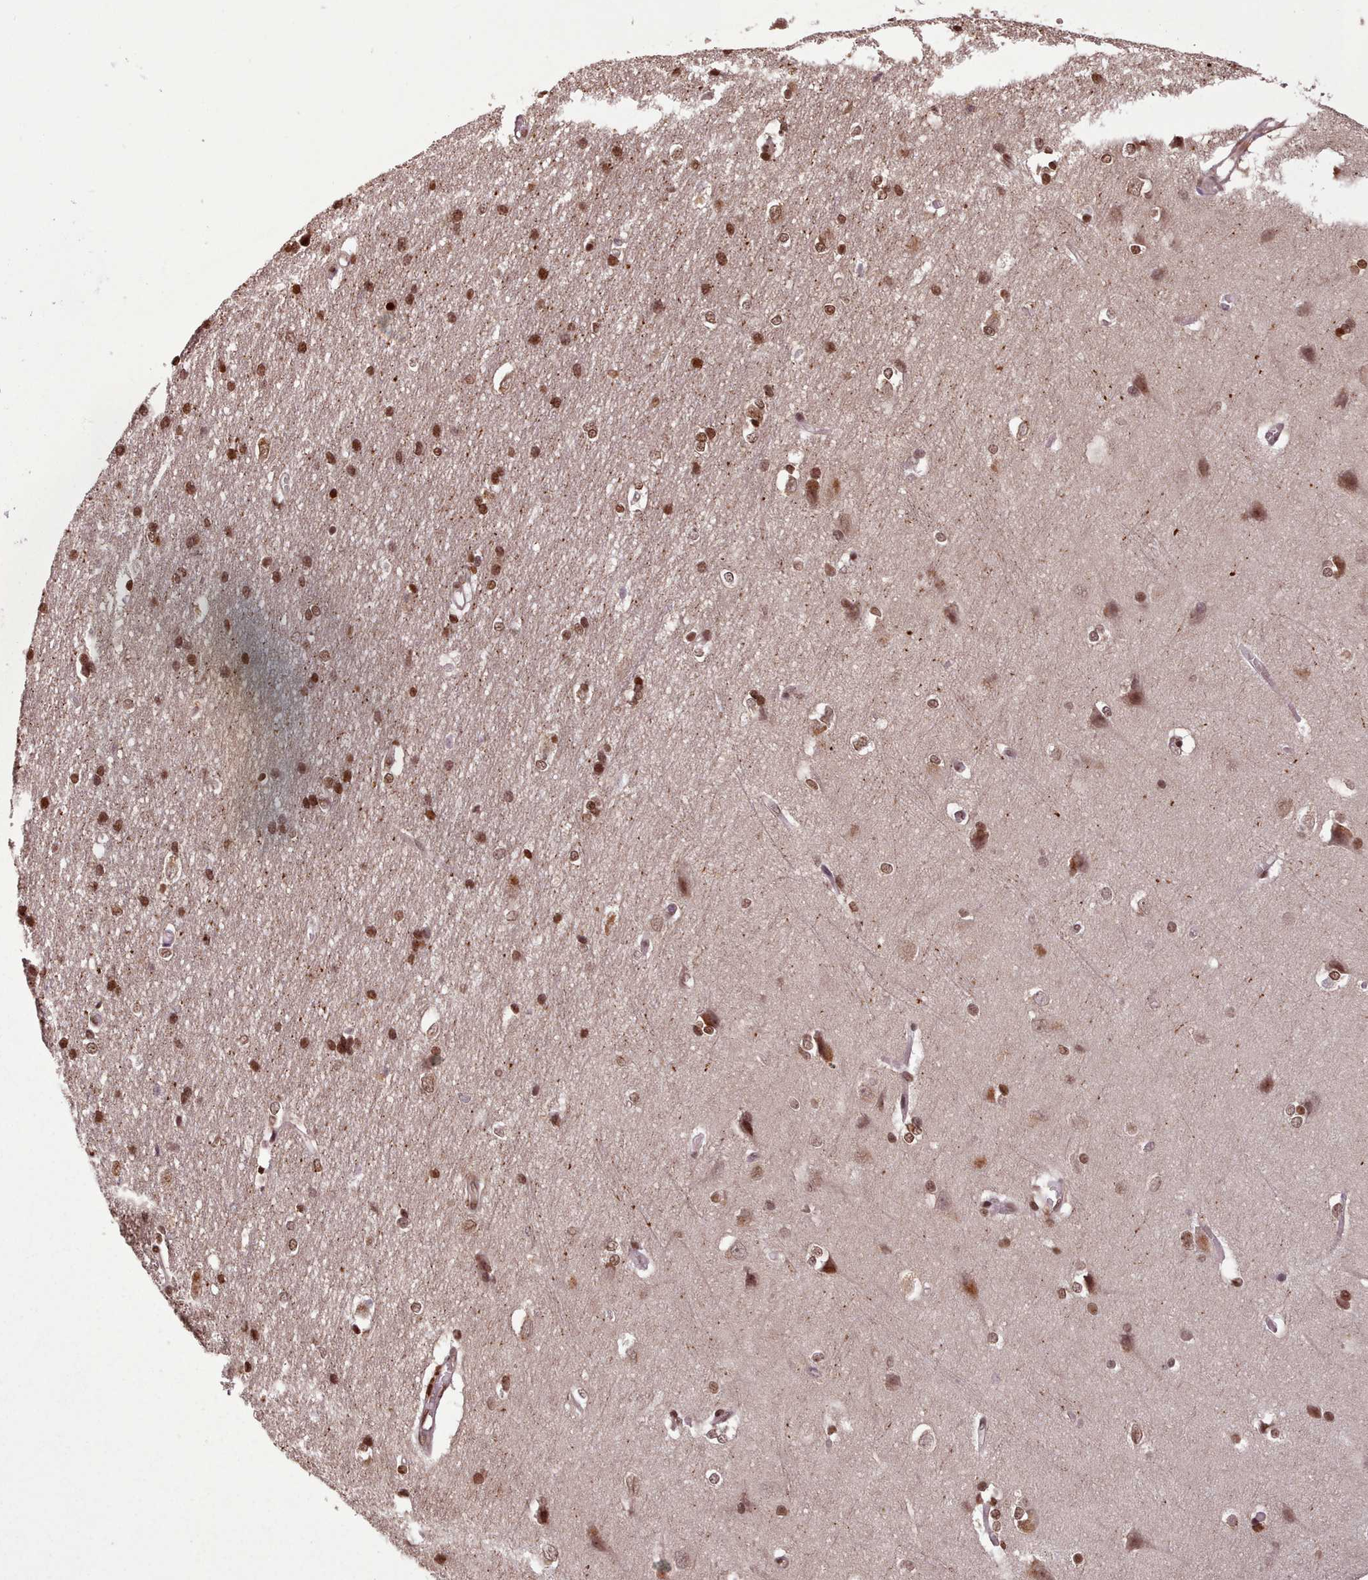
{"staining": {"intensity": "moderate", "quantity": ">75%", "location": "nuclear"}, "tissue": "cerebral cortex", "cell_type": "Endothelial cells", "image_type": "normal", "snomed": [{"axis": "morphology", "description": "Normal tissue, NOS"}, {"axis": "topography", "description": "Cerebral cortex"}], "caption": "Immunohistochemistry (IHC) histopathology image of normal human cerebral cortex stained for a protein (brown), which displays medium levels of moderate nuclear positivity in about >75% of endothelial cells.", "gene": "RPS27A", "patient": {"sex": "male", "age": 37}}